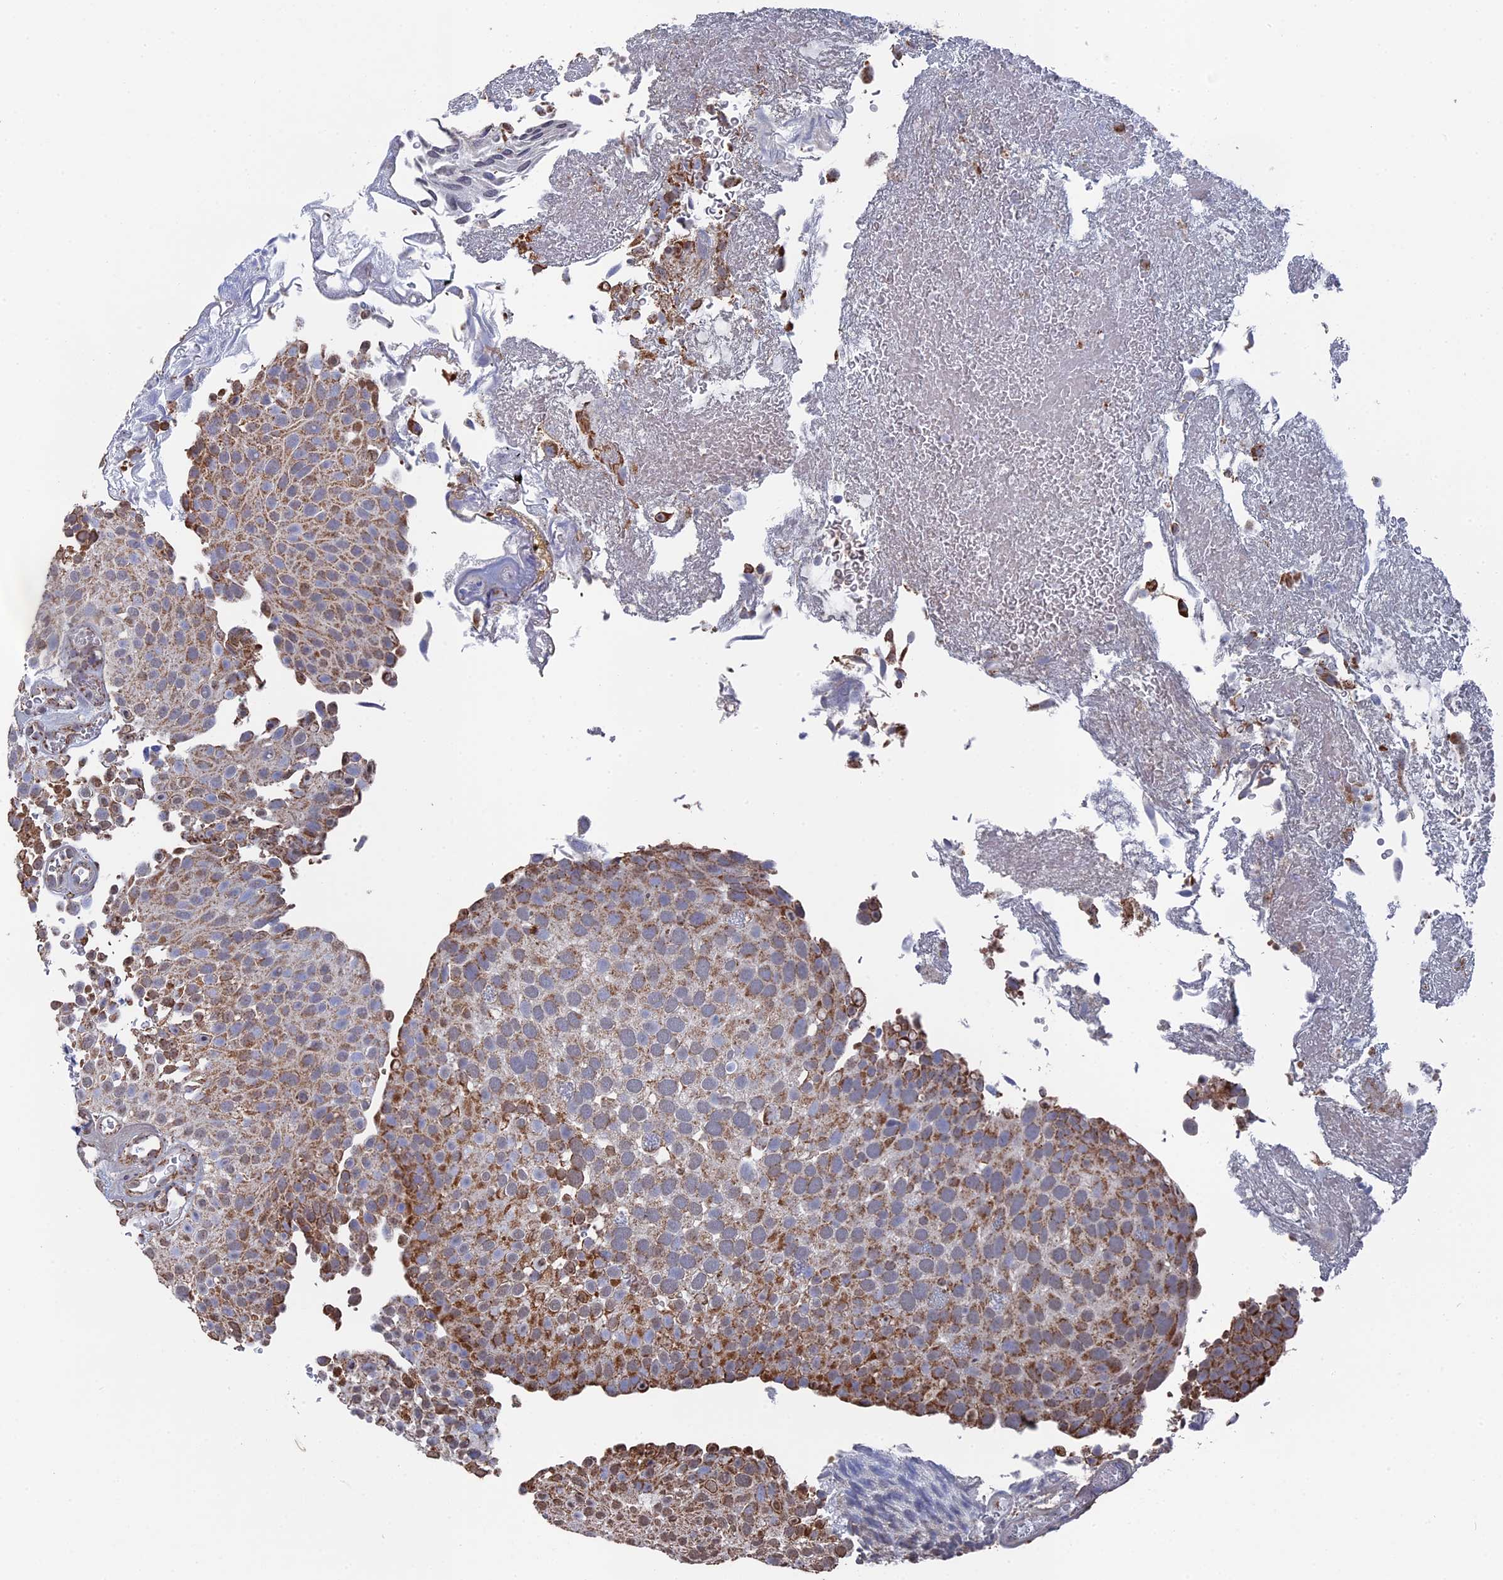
{"staining": {"intensity": "moderate", "quantity": "25%-75%", "location": "cytoplasmic/membranous"}, "tissue": "urothelial cancer", "cell_type": "Tumor cells", "image_type": "cancer", "snomed": [{"axis": "morphology", "description": "Urothelial carcinoma, Low grade"}, {"axis": "topography", "description": "Urinary bladder"}], "caption": "Tumor cells reveal moderate cytoplasmic/membranous positivity in approximately 25%-75% of cells in low-grade urothelial carcinoma.", "gene": "SMG9", "patient": {"sex": "male", "age": 78}}